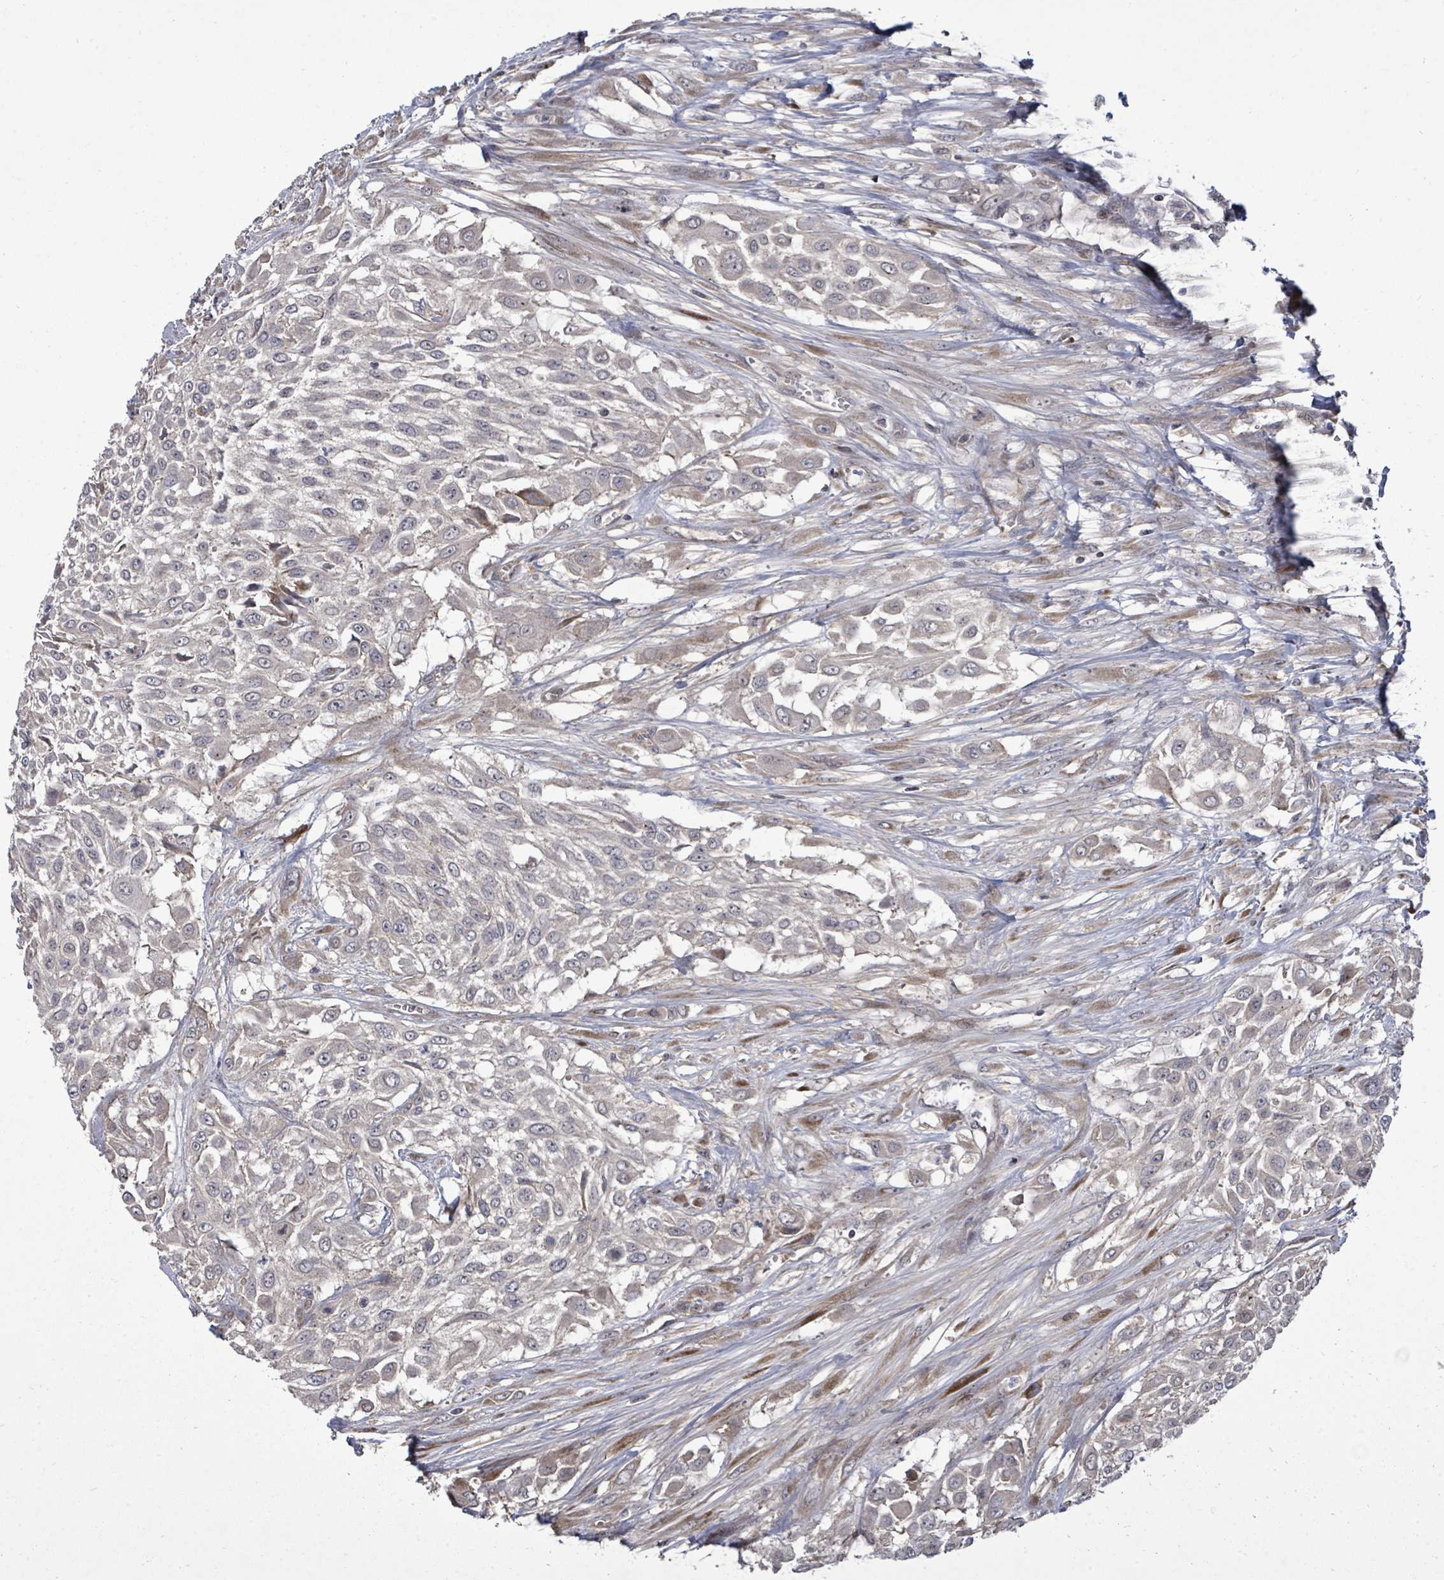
{"staining": {"intensity": "weak", "quantity": "<25%", "location": "cytoplasmic/membranous"}, "tissue": "urothelial cancer", "cell_type": "Tumor cells", "image_type": "cancer", "snomed": [{"axis": "morphology", "description": "Urothelial carcinoma, High grade"}, {"axis": "topography", "description": "Urinary bladder"}], "caption": "Immunohistochemistry (IHC) of human urothelial carcinoma (high-grade) displays no expression in tumor cells.", "gene": "KRTAP27-1", "patient": {"sex": "male", "age": 57}}